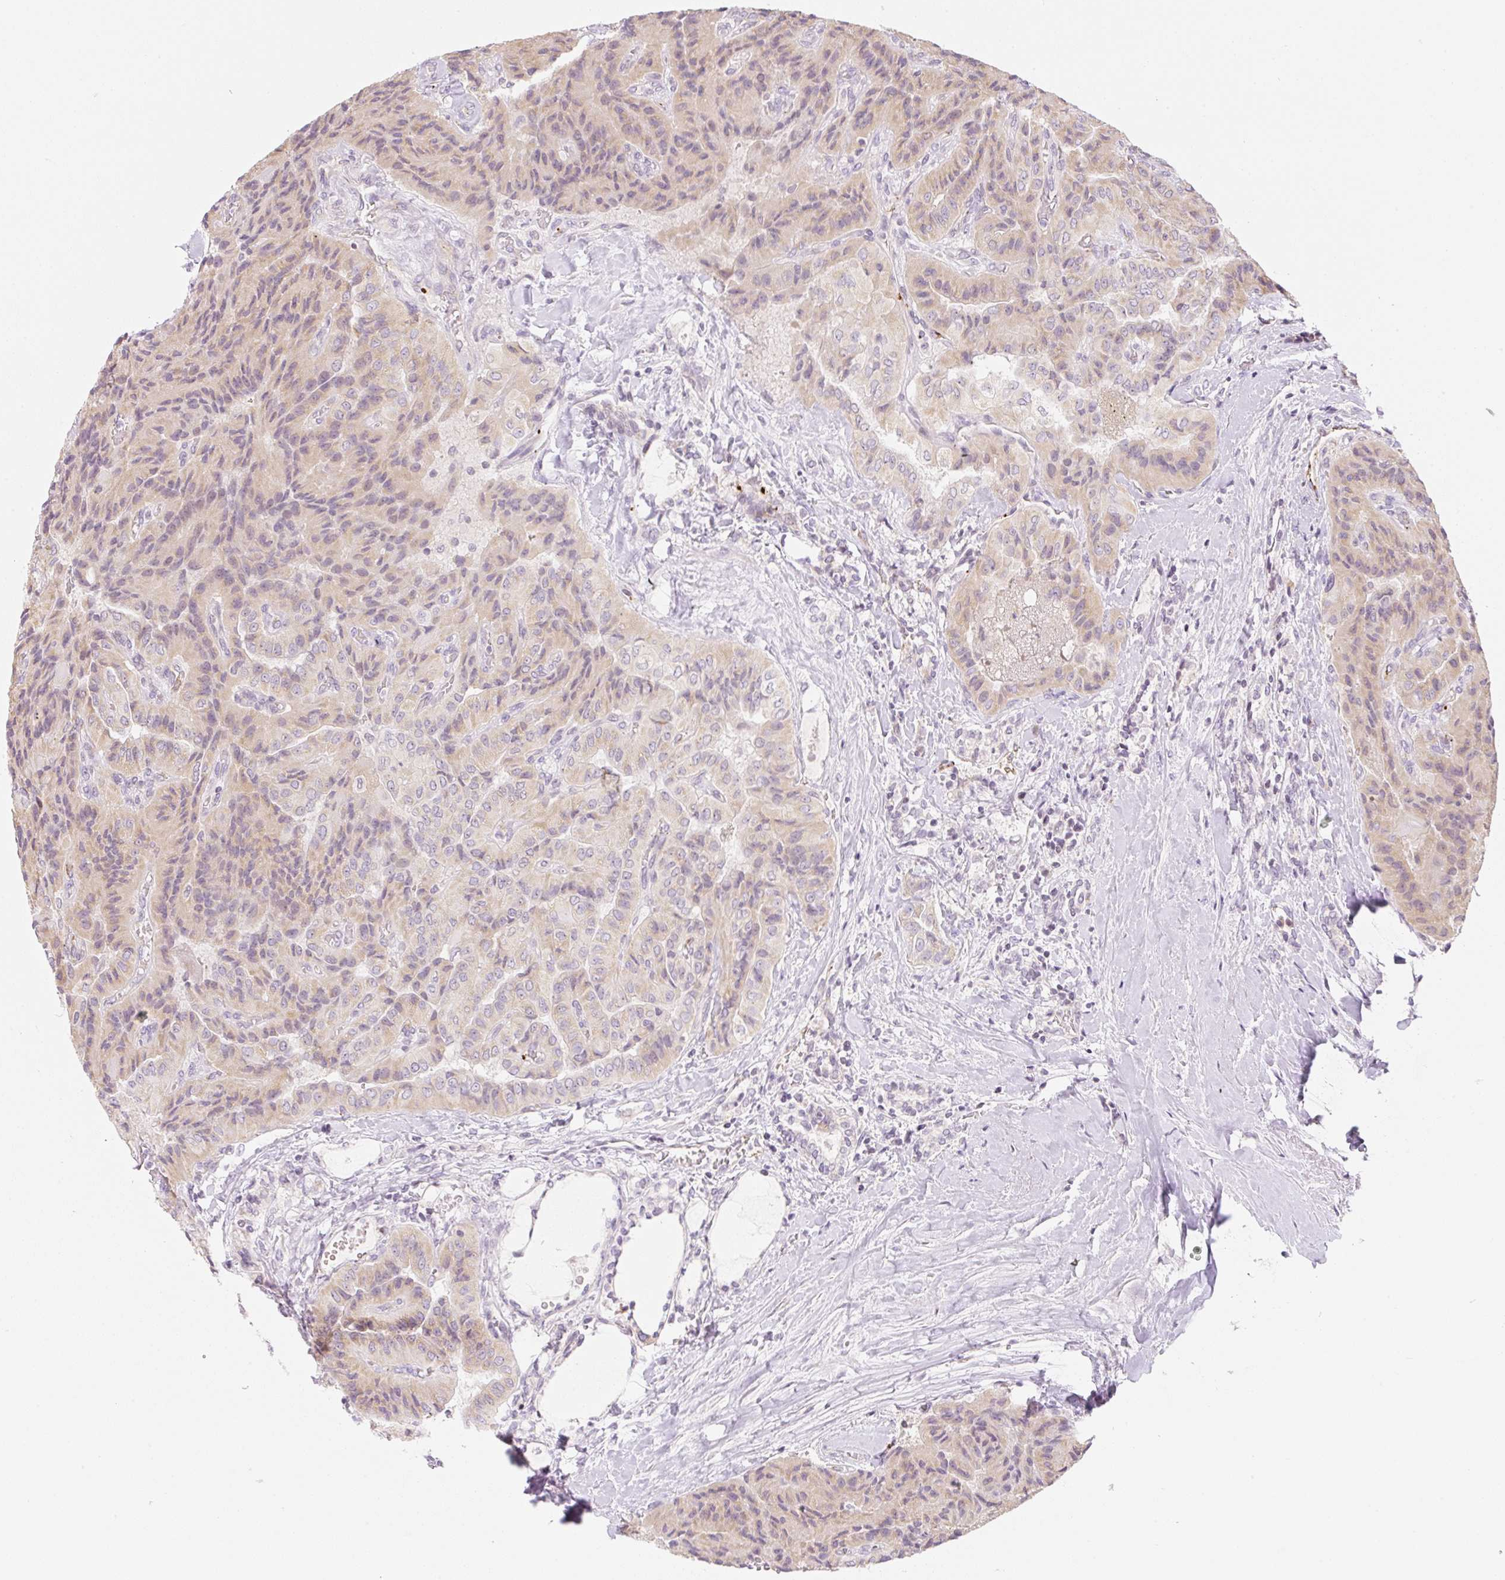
{"staining": {"intensity": "moderate", "quantity": ">75%", "location": "cytoplasmic/membranous,nuclear"}, "tissue": "thyroid cancer", "cell_type": "Tumor cells", "image_type": "cancer", "snomed": [{"axis": "morphology", "description": "Normal tissue, NOS"}, {"axis": "morphology", "description": "Papillary adenocarcinoma, NOS"}, {"axis": "topography", "description": "Thyroid gland"}], "caption": "A brown stain labels moderate cytoplasmic/membranous and nuclear expression of a protein in papillary adenocarcinoma (thyroid) tumor cells.", "gene": "CASKIN1", "patient": {"sex": "female", "age": 59}}